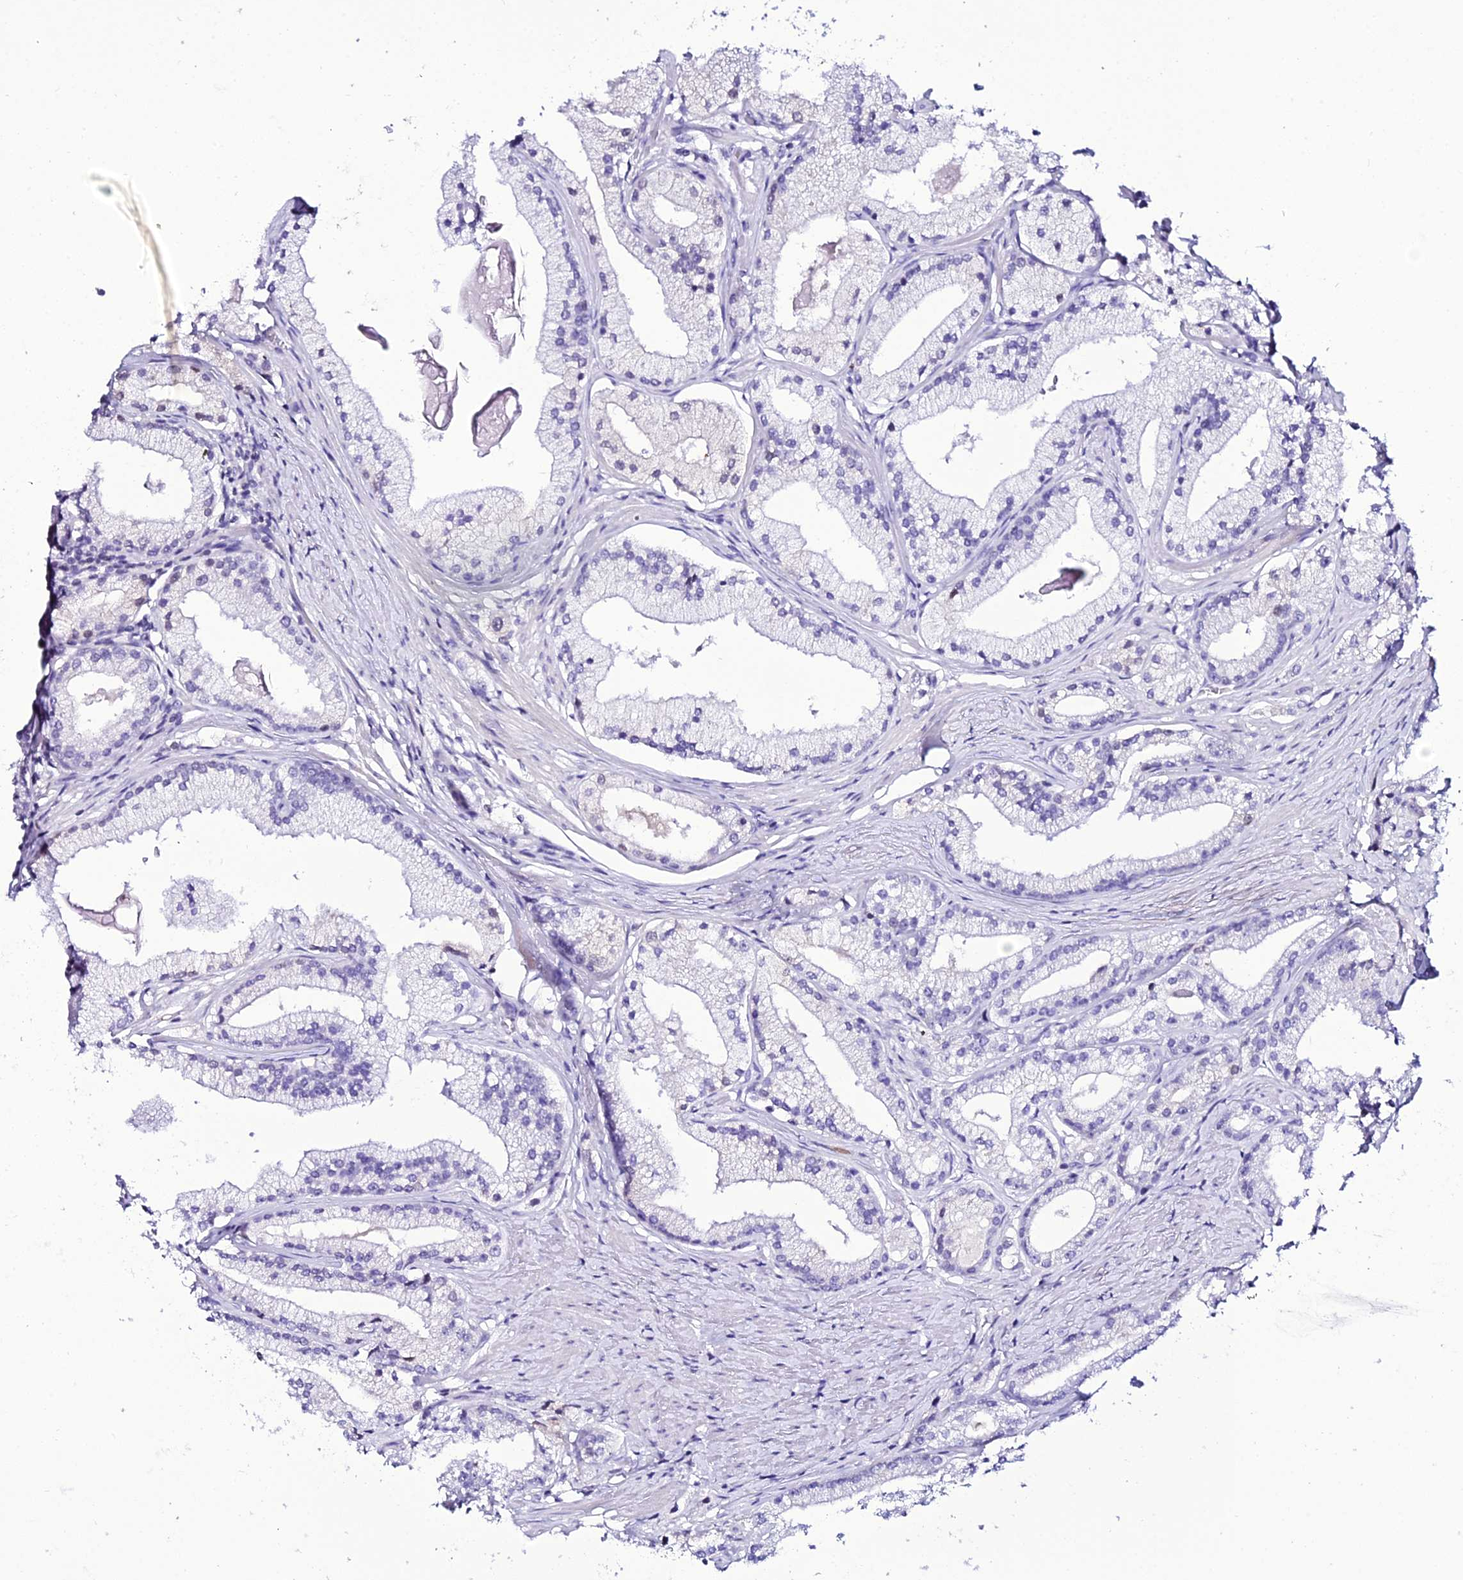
{"staining": {"intensity": "negative", "quantity": "none", "location": "none"}, "tissue": "prostate cancer", "cell_type": "Tumor cells", "image_type": "cancer", "snomed": [{"axis": "morphology", "description": "Adenocarcinoma, Low grade"}, {"axis": "topography", "description": "Prostate"}], "caption": "Tumor cells are negative for protein expression in human prostate cancer. Brightfield microscopy of immunohistochemistry (IHC) stained with DAB (3,3'-diaminobenzidine) (brown) and hematoxylin (blue), captured at high magnification.", "gene": "DEFB132", "patient": {"sex": "male", "age": 57}}